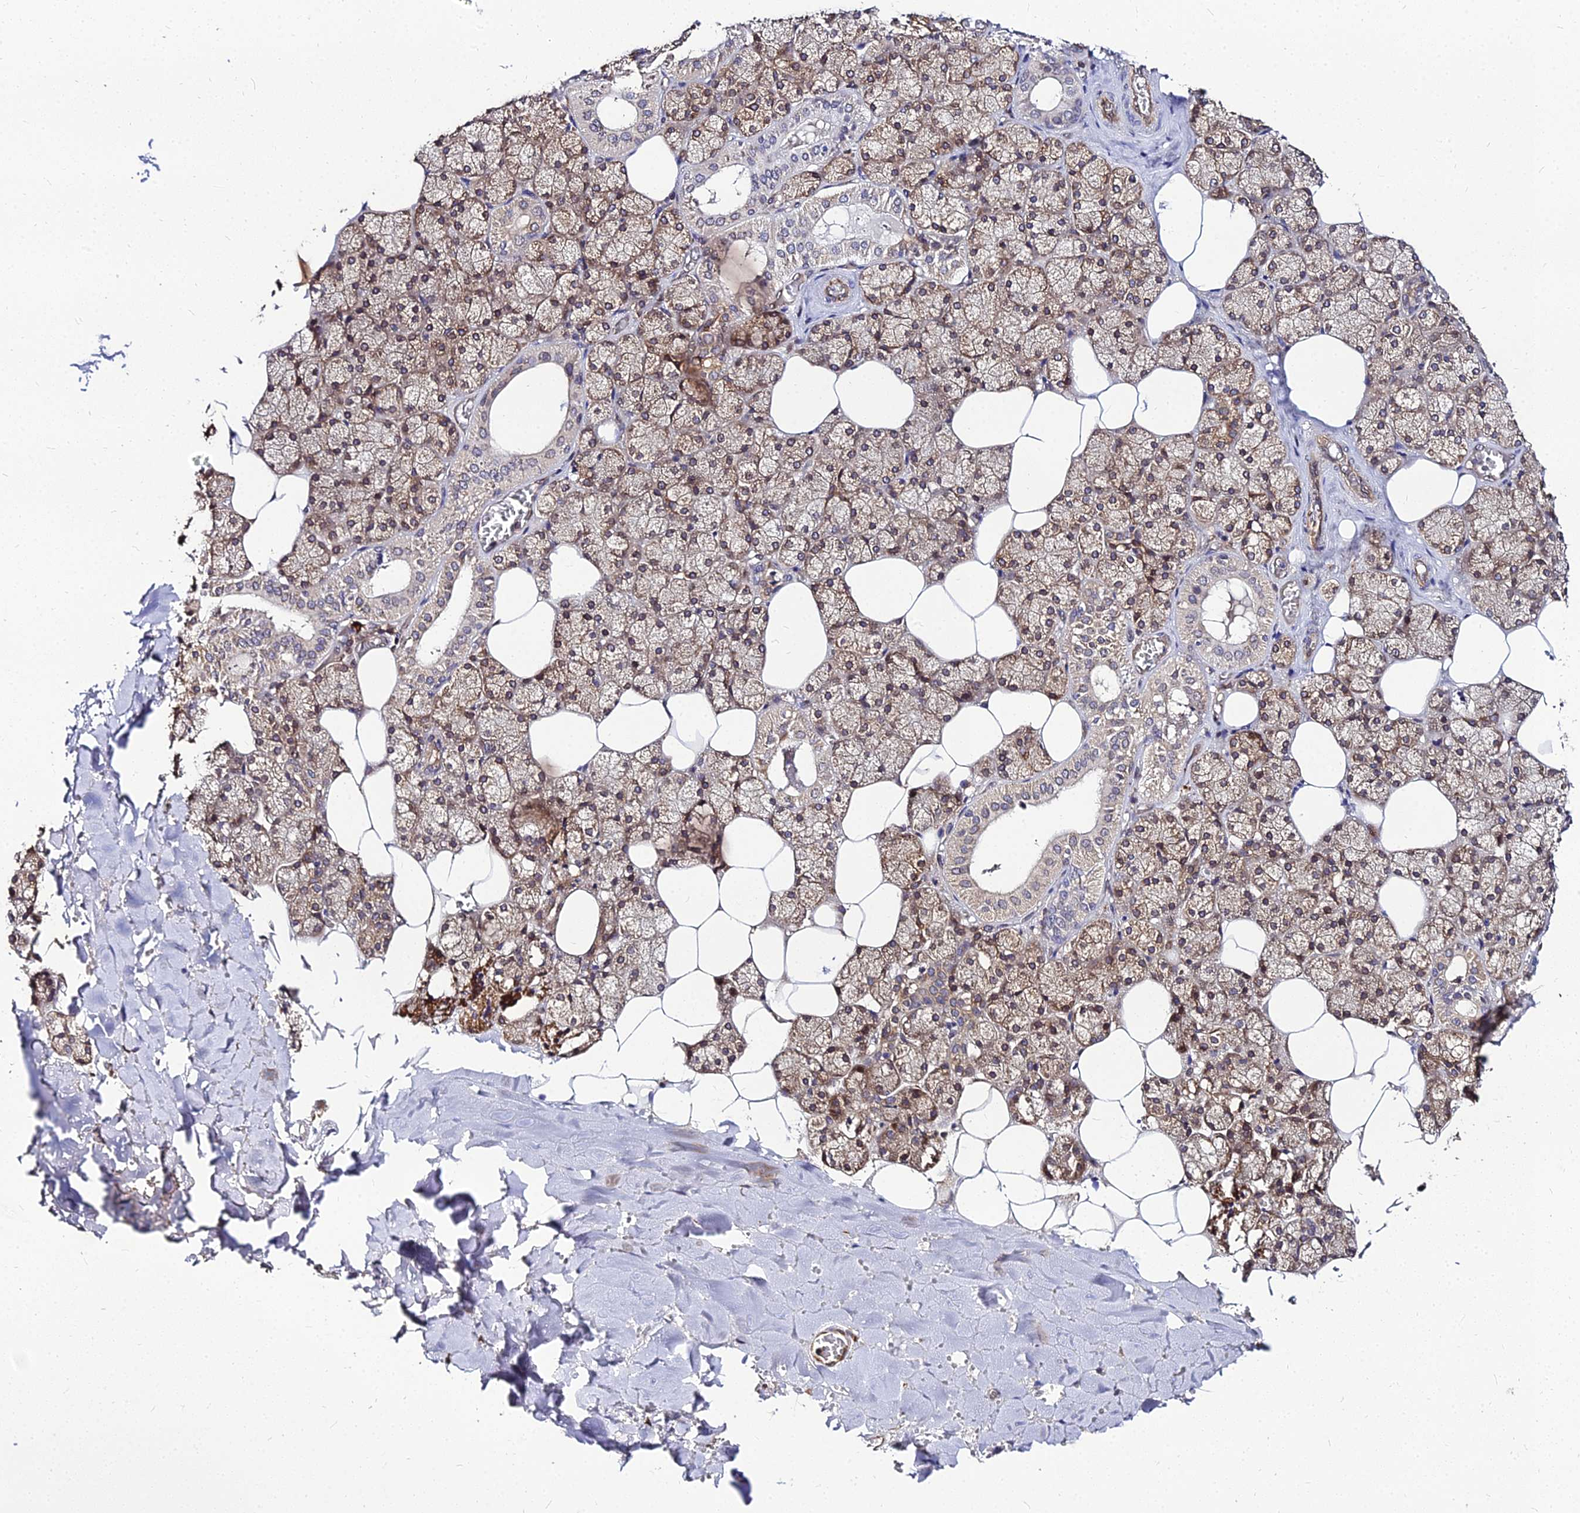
{"staining": {"intensity": "moderate", "quantity": ">75%", "location": "cytoplasmic/membranous,nuclear"}, "tissue": "salivary gland", "cell_type": "Glandular cells", "image_type": "normal", "snomed": [{"axis": "morphology", "description": "Normal tissue, NOS"}, {"axis": "topography", "description": "Salivary gland"}], "caption": "High-magnification brightfield microscopy of unremarkable salivary gland stained with DAB (3,3'-diaminobenzidine) (brown) and counterstained with hematoxylin (blue). glandular cells exhibit moderate cytoplasmic/membranous,nuclear staining is appreciated in about>75% of cells. (brown staining indicates protein expression, while blue staining denotes nuclei).", "gene": "PDE4D", "patient": {"sex": "male", "age": 62}}